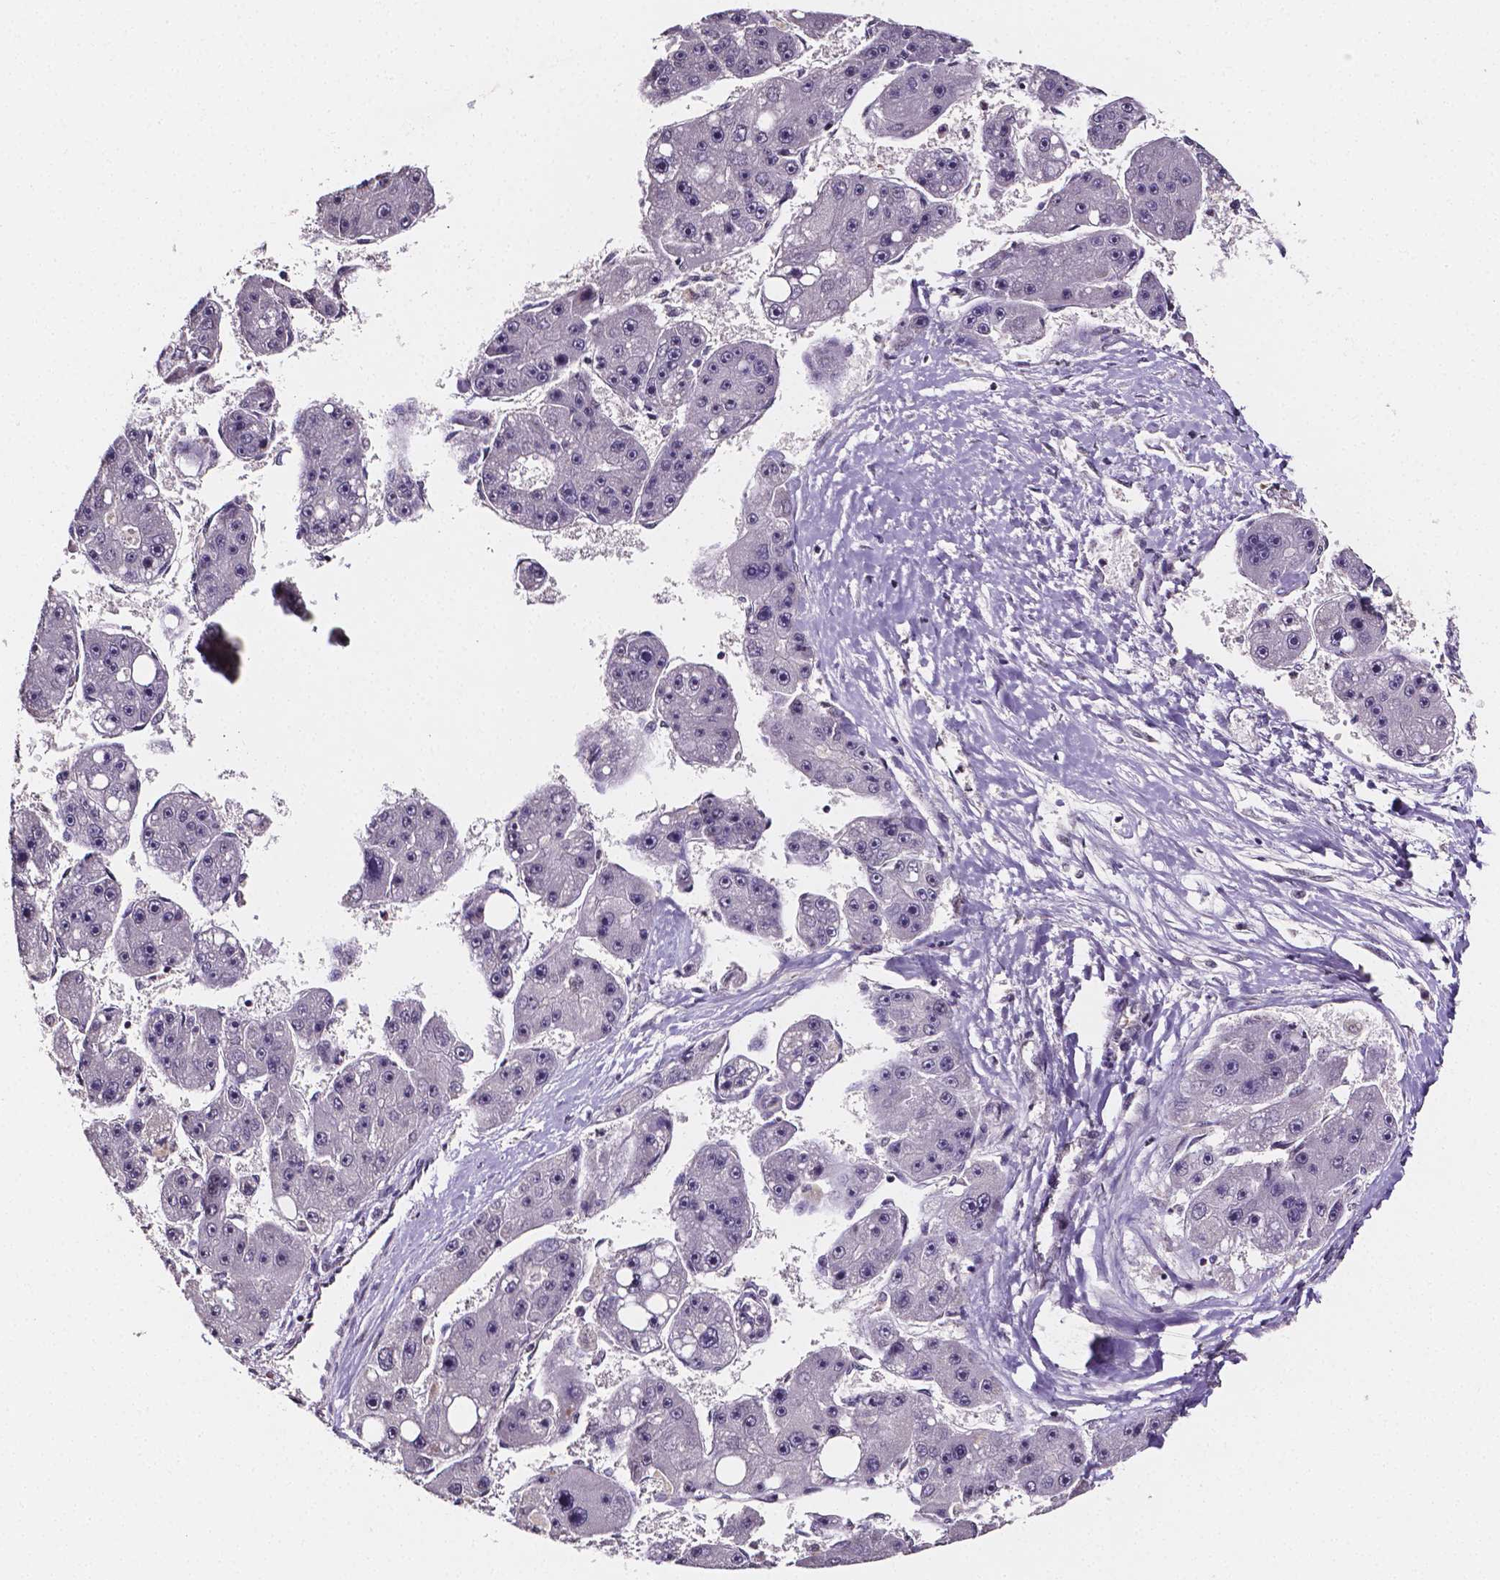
{"staining": {"intensity": "negative", "quantity": "none", "location": "none"}, "tissue": "liver cancer", "cell_type": "Tumor cells", "image_type": "cancer", "snomed": [{"axis": "morphology", "description": "Carcinoma, Hepatocellular, NOS"}, {"axis": "topography", "description": "Liver"}], "caption": "The immunohistochemistry histopathology image has no significant staining in tumor cells of liver hepatocellular carcinoma tissue.", "gene": "NRGN", "patient": {"sex": "female", "age": 61}}